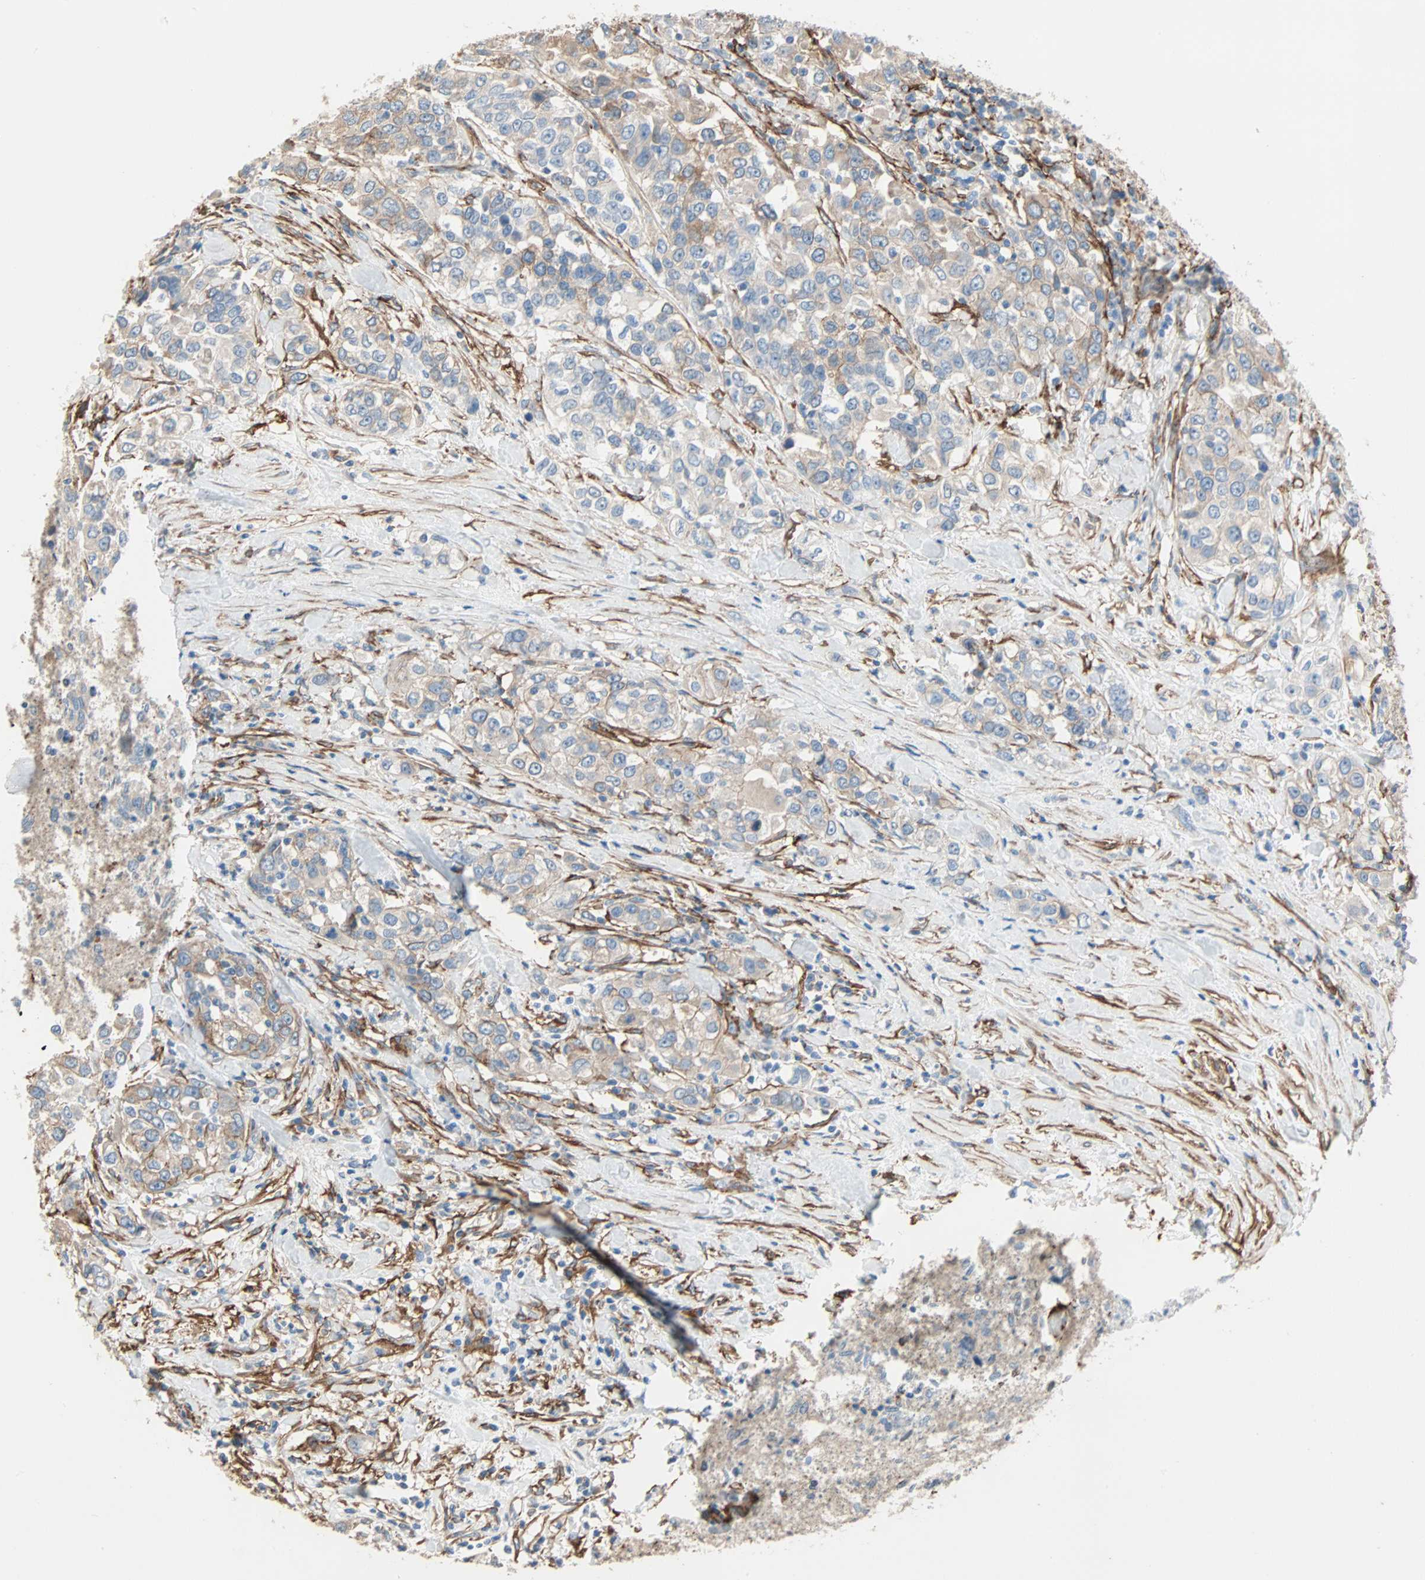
{"staining": {"intensity": "moderate", "quantity": "25%-75%", "location": "cytoplasmic/membranous"}, "tissue": "urothelial cancer", "cell_type": "Tumor cells", "image_type": "cancer", "snomed": [{"axis": "morphology", "description": "Urothelial carcinoma, High grade"}, {"axis": "topography", "description": "Urinary bladder"}], "caption": "Urothelial carcinoma (high-grade) stained with DAB (3,3'-diaminobenzidine) immunohistochemistry (IHC) reveals medium levels of moderate cytoplasmic/membranous staining in about 25%-75% of tumor cells.", "gene": "EPB41L2", "patient": {"sex": "female", "age": 80}}